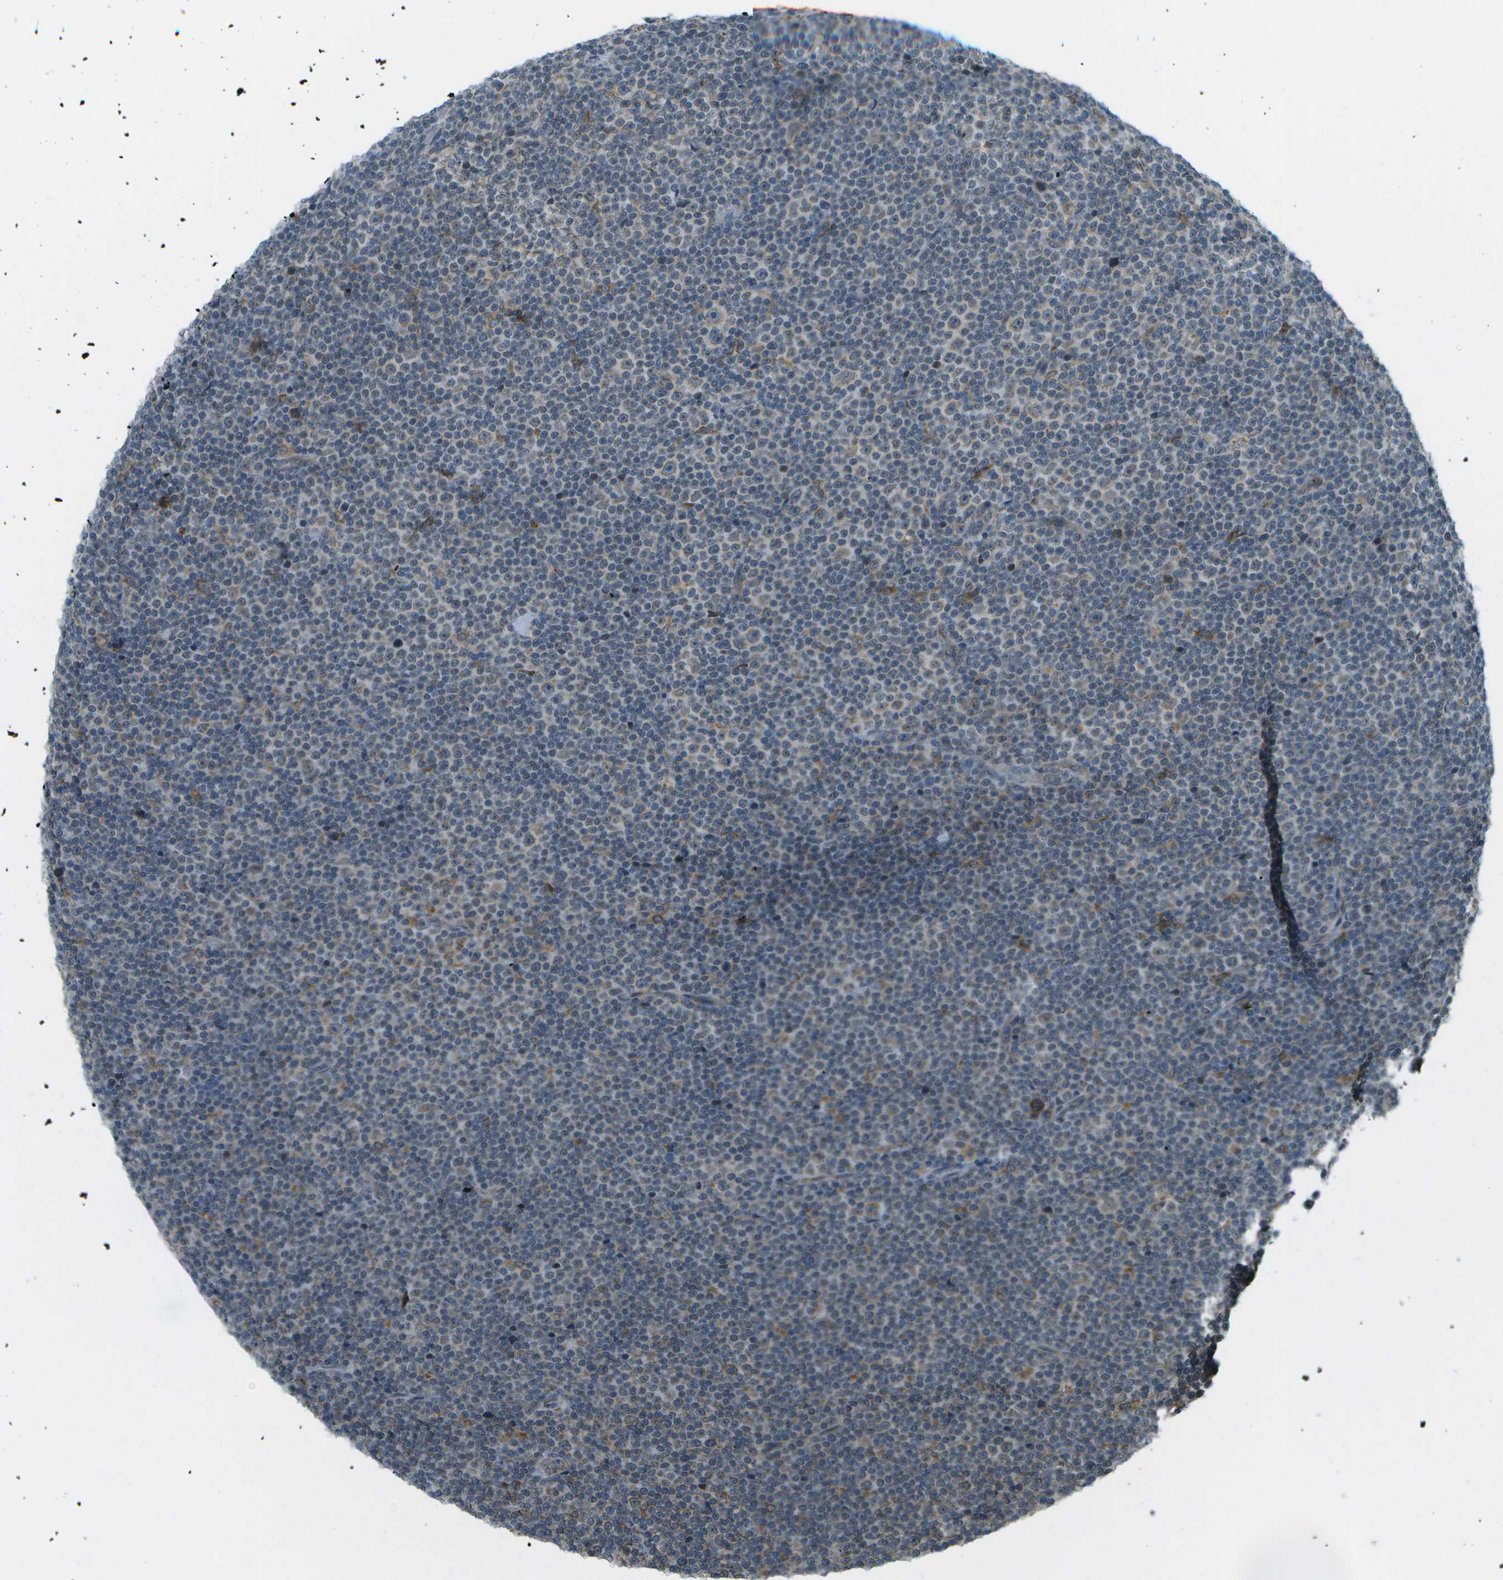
{"staining": {"intensity": "weak", "quantity": "<25%", "location": "cytoplasmic/membranous"}, "tissue": "lymphoma", "cell_type": "Tumor cells", "image_type": "cancer", "snomed": [{"axis": "morphology", "description": "Malignant lymphoma, non-Hodgkin's type, Low grade"}, {"axis": "topography", "description": "Lymph node"}], "caption": "This is an IHC micrograph of low-grade malignant lymphoma, non-Hodgkin's type. There is no expression in tumor cells.", "gene": "USP30", "patient": {"sex": "female", "age": 67}}